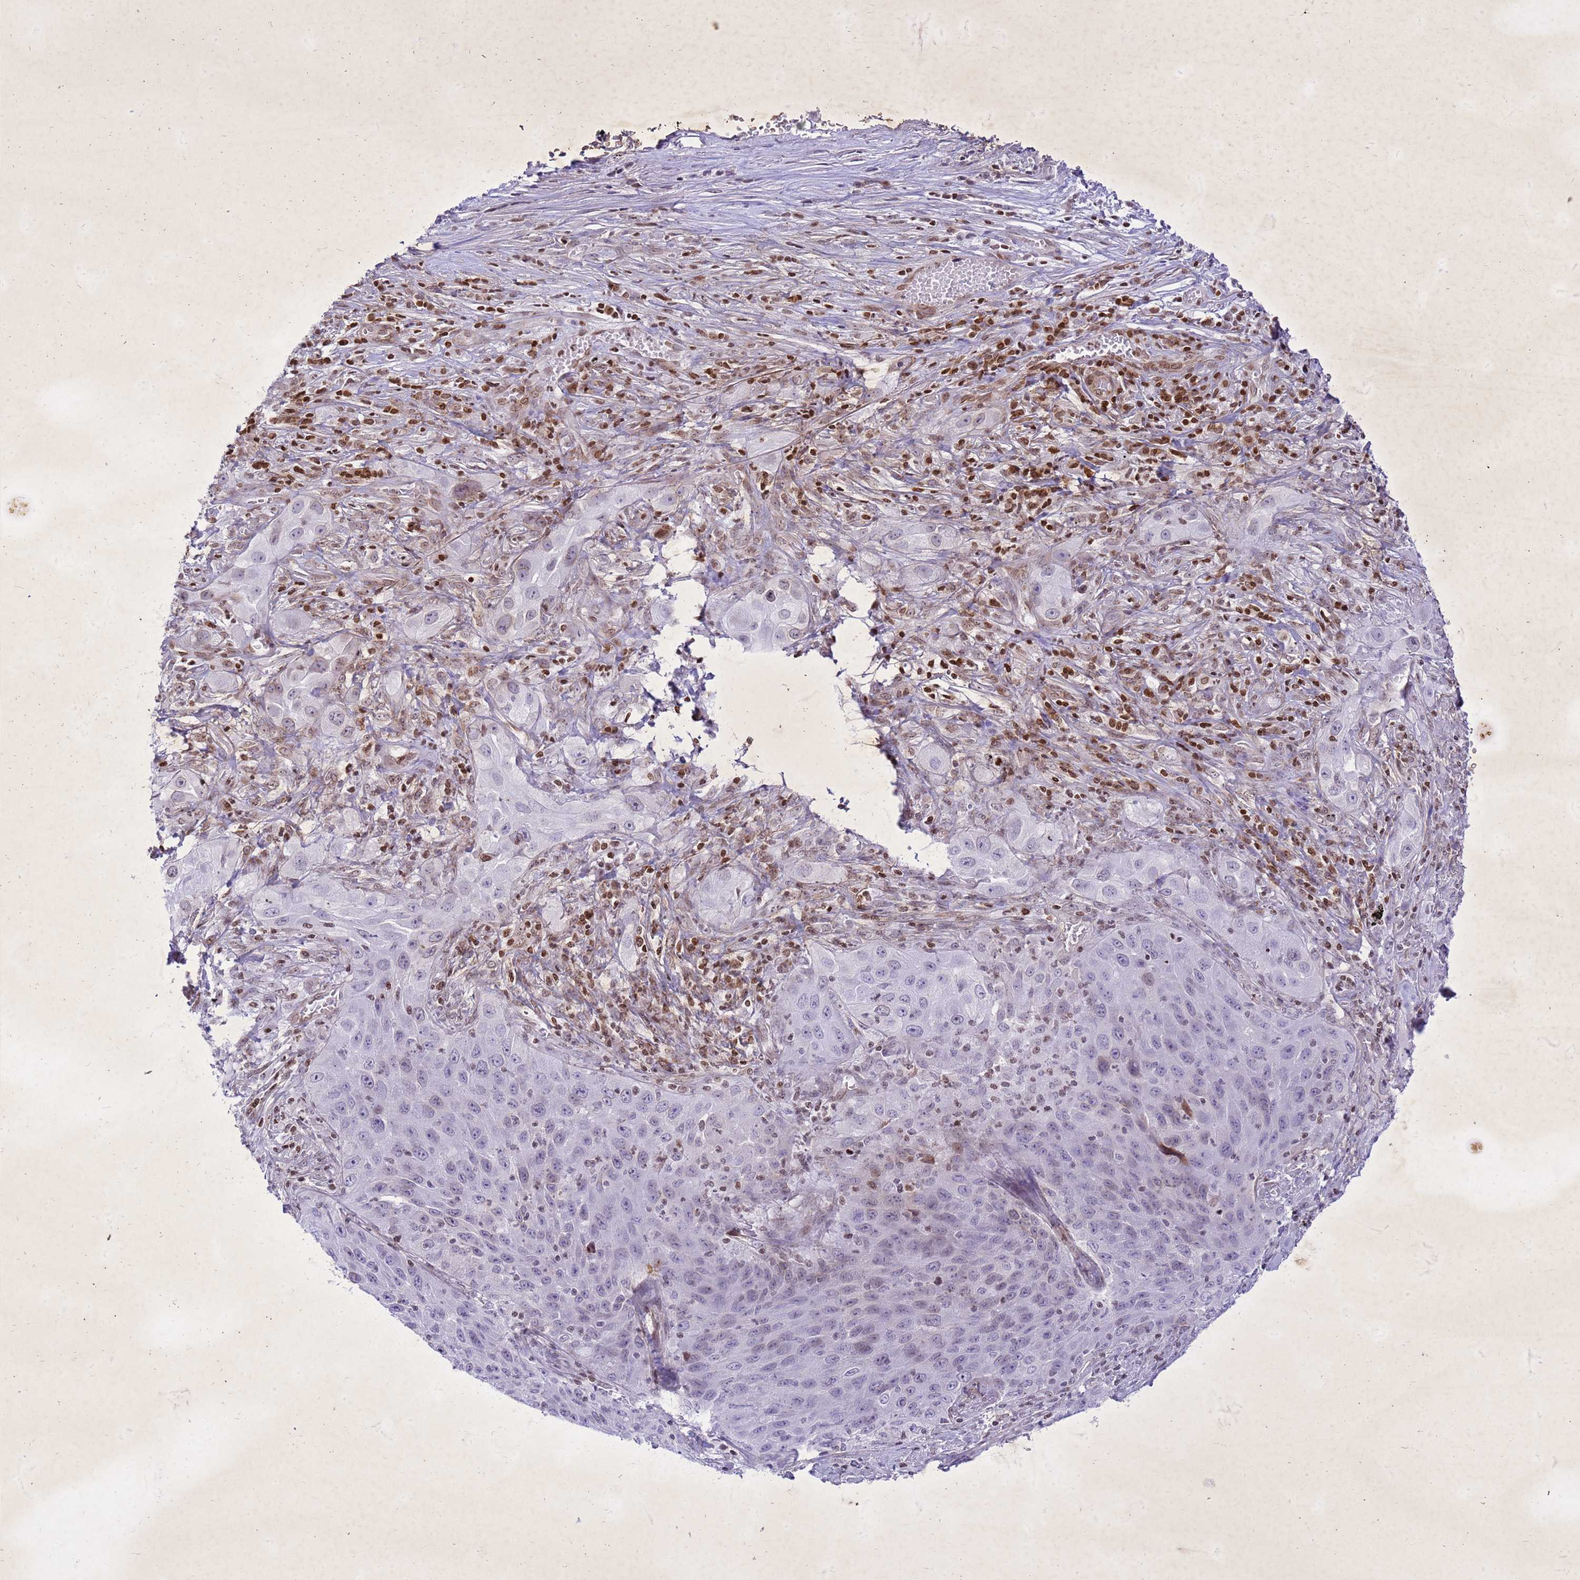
{"staining": {"intensity": "negative", "quantity": "none", "location": "none"}, "tissue": "lung cancer", "cell_type": "Tumor cells", "image_type": "cancer", "snomed": [{"axis": "morphology", "description": "Squamous cell carcinoma, NOS"}, {"axis": "topography", "description": "Lung"}], "caption": "There is no significant positivity in tumor cells of squamous cell carcinoma (lung). (DAB (3,3'-diaminobenzidine) immunohistochemistry, high magnification).", "gene": "COPS9", "patient": {"sex": "female", "age": 69}}